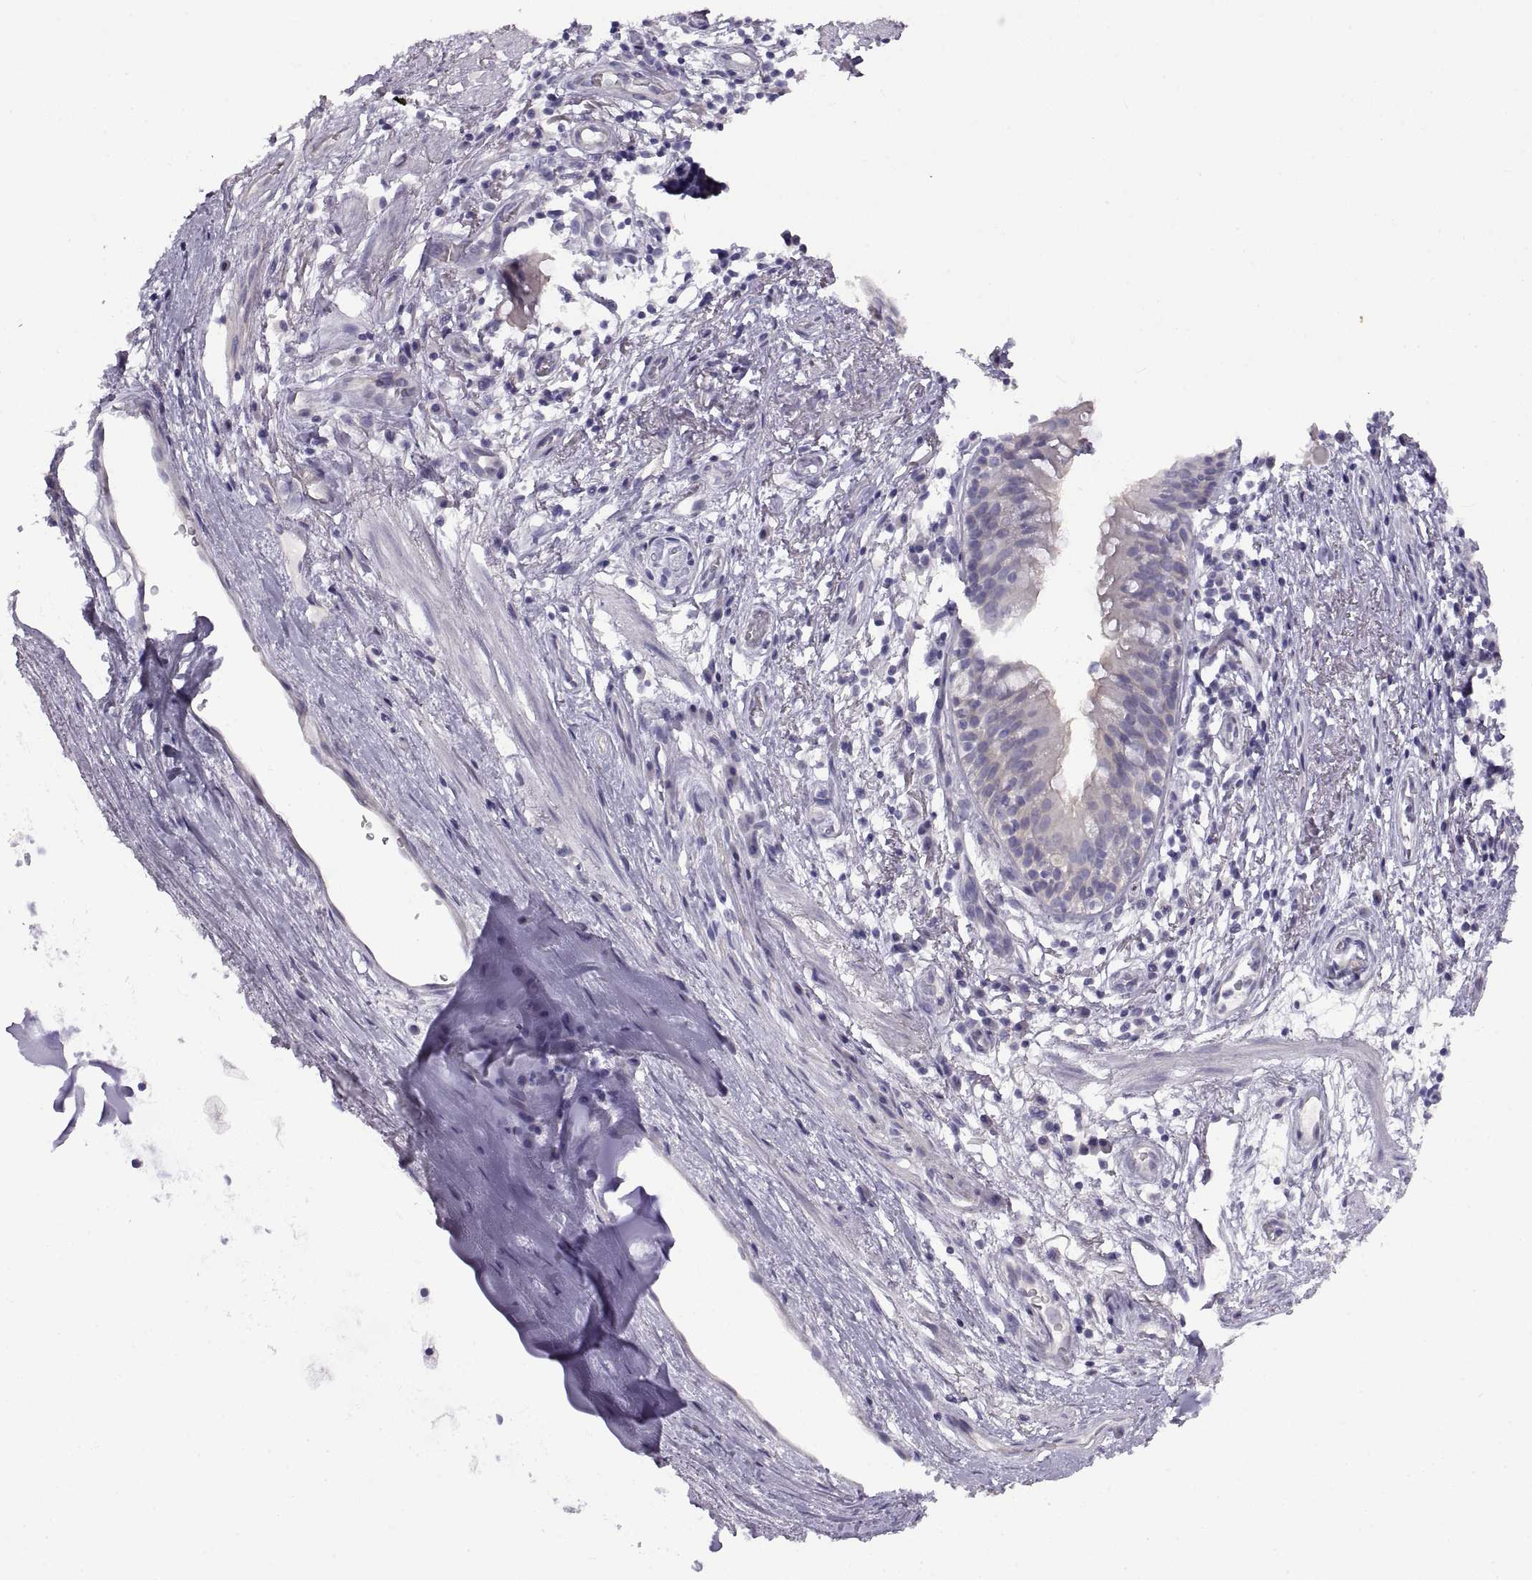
{"staining": {"intensity": "negative", "quantity": "none", "location": "none"}, "tissue": "bronchus", "cell_type": "Respiratory epithelial cells", "image_type": "normal", "snomed": [{"axis": "morphology", "description": "Normal tissue, NOS"}, {"axis": "topography", "description": "Cartilage tissue"}, {"axis": "topography", "description": "Bronchus"}], "caption": "Bronchus was stained to show a protein in brown. There is no significant positivity in respiratory epithelial cells. (DAB immunohistochemistry, high magnification).", "gene": "CRYBB3", "patient": {"sex": "male", "age": 58}}